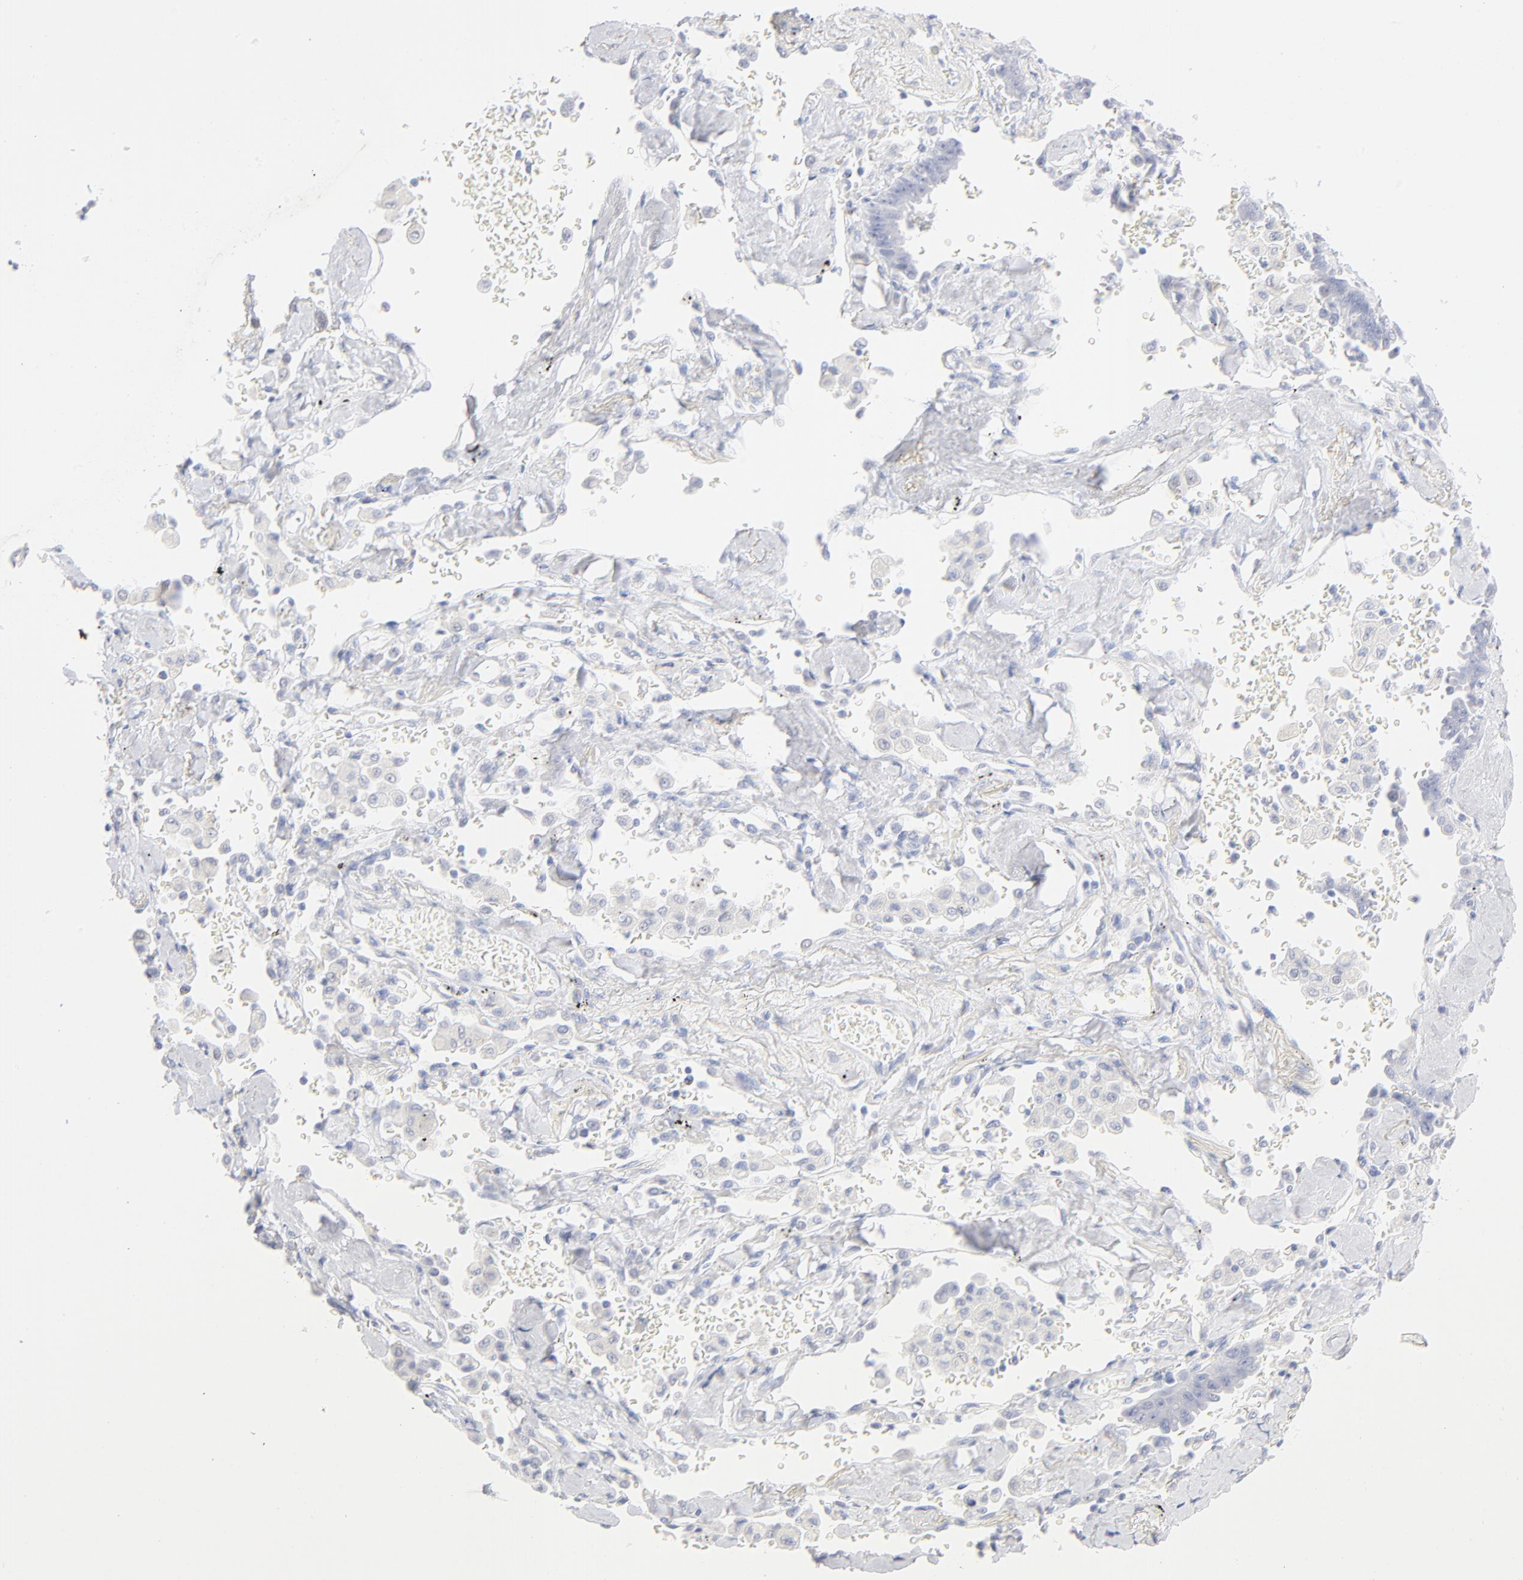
{"staining": {"intensity": "negative", "quantity": "none", "location": "none"}, "tissue": "lung cancer", "cell_type": "Tumor cells", "image_type": "cancer", "snomed": [{"axis": "morphology", "description": "Adenocarcinoma, NOS"}, {"axis": "topography", "description": "Lung"}], "caption": "The immunohistochemistry (IHC) image has no significant positivity in tumor cells of lung cancer tissue.", "gene": "ONECUT1", "patient": {"sex": "female", "age": 64}}